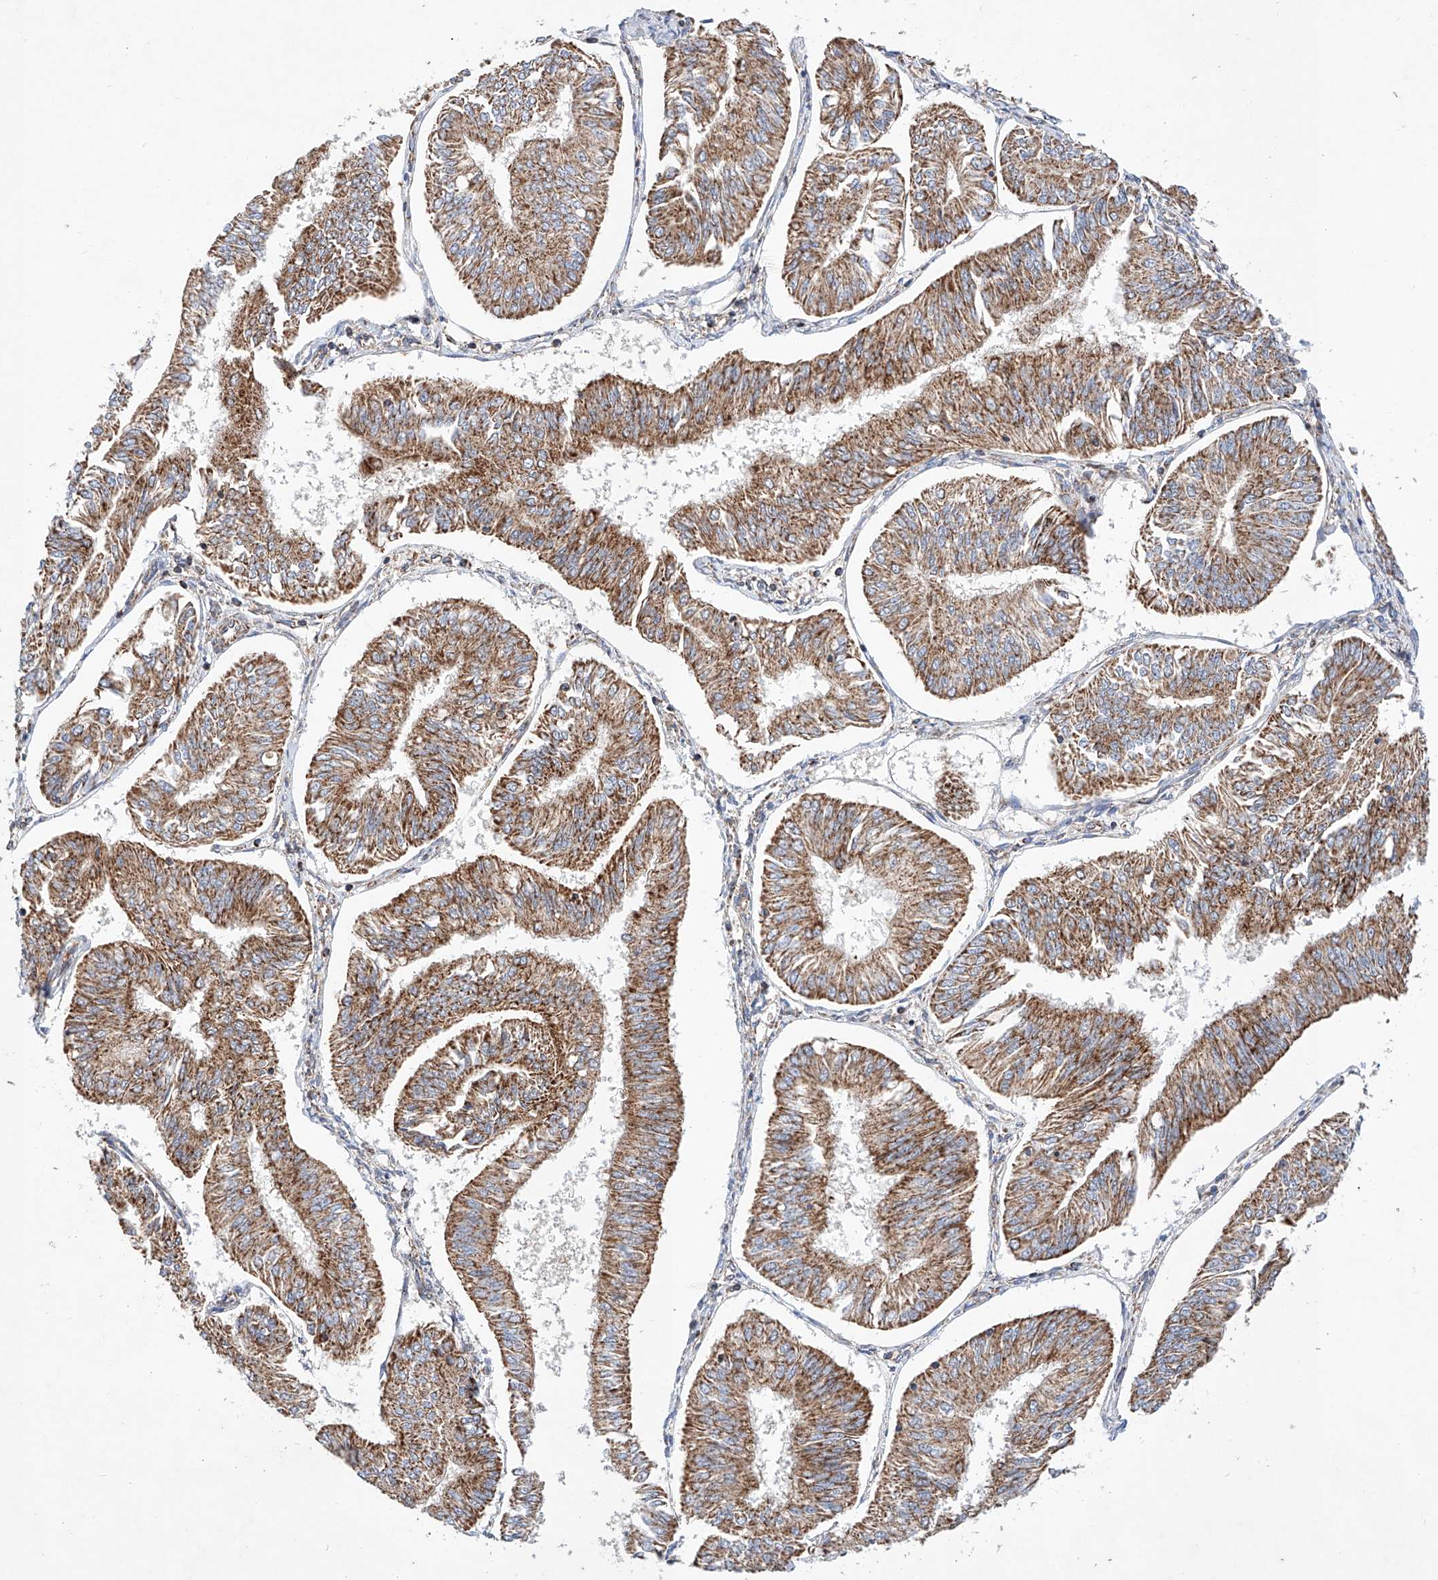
{"staining": {"intensity": "strong", "quantity": ">75%", "location": "cytoplasmic/membranous"}, "tissue": "endometrial cancer", "cell_type": "Tumor cells", "image_type": "cancer", "snomed": [{"axis": "morphology", "description": "Adenocarcinoma, NOS"}, {"axis": "topography", "description": "Endometrium"}], "caption": "IHC of adenocarcinoma (endometrial) exhibits high levels of strong cytoplasmic/membranous staining in approximately >75% of tumor cells.", "gene": "NR1D1", "patient": {"sex": "female", "age": 58}}